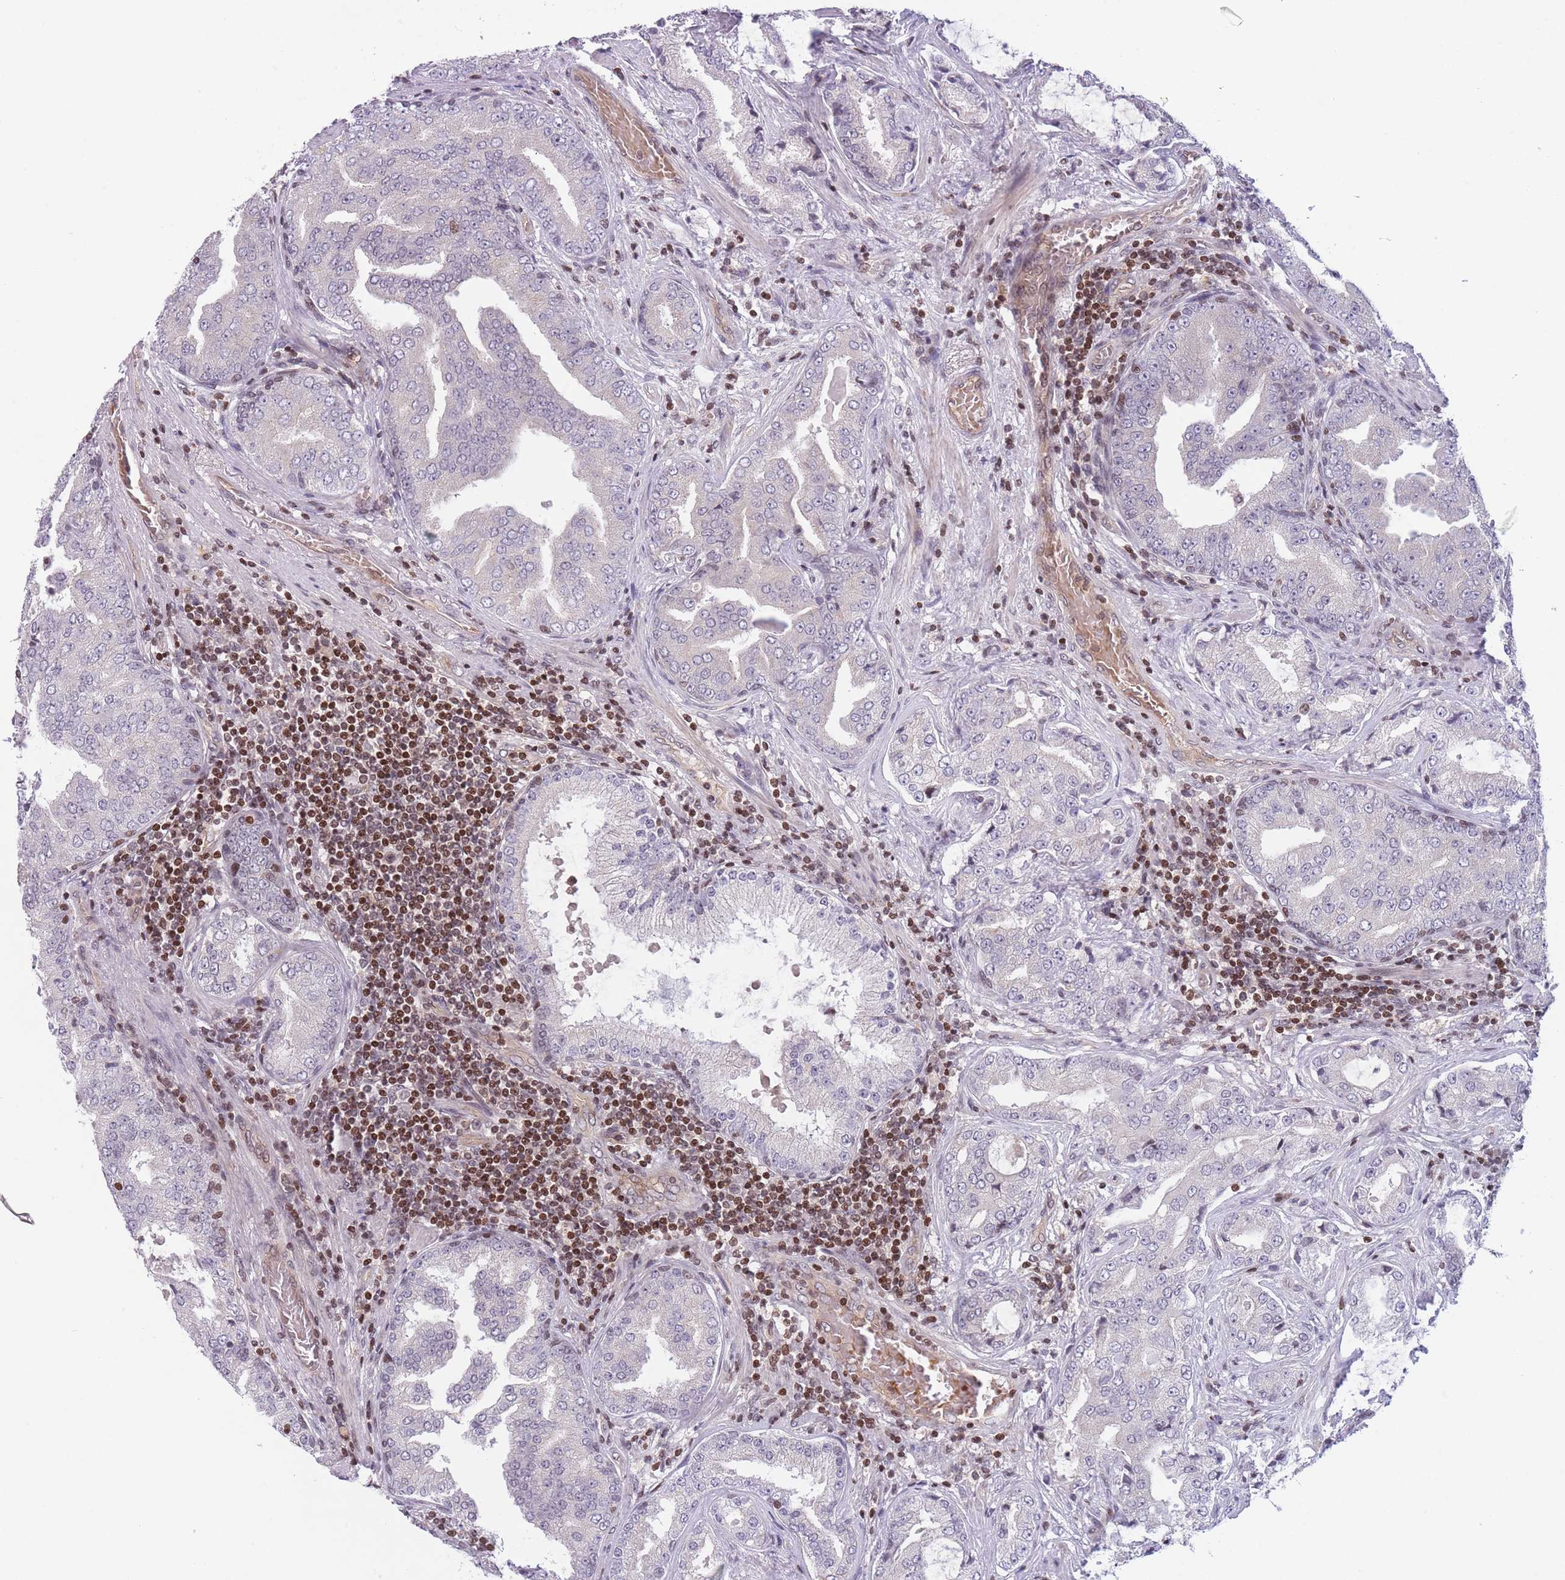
{"staining": {"intensity": "negative", "quantity": "none", "location": "none"}, "tissue": "prostate cancer", "cell_type": "Tumor cells", "image_type": "cancer", "snomed": [{"axis": "morphology", "description": "Adenocarcinoma, High grade"}, {"axis": "topography", "description": "Prostate"}], "caption": "The immunohistochemistry (IHC) histopathology image has no significant expression in tumor cells of high-grade adenocarcinoma (prostate) tissue.", "gene": "SLC35F5", "patient": {"sex": "male", "age": 68}}